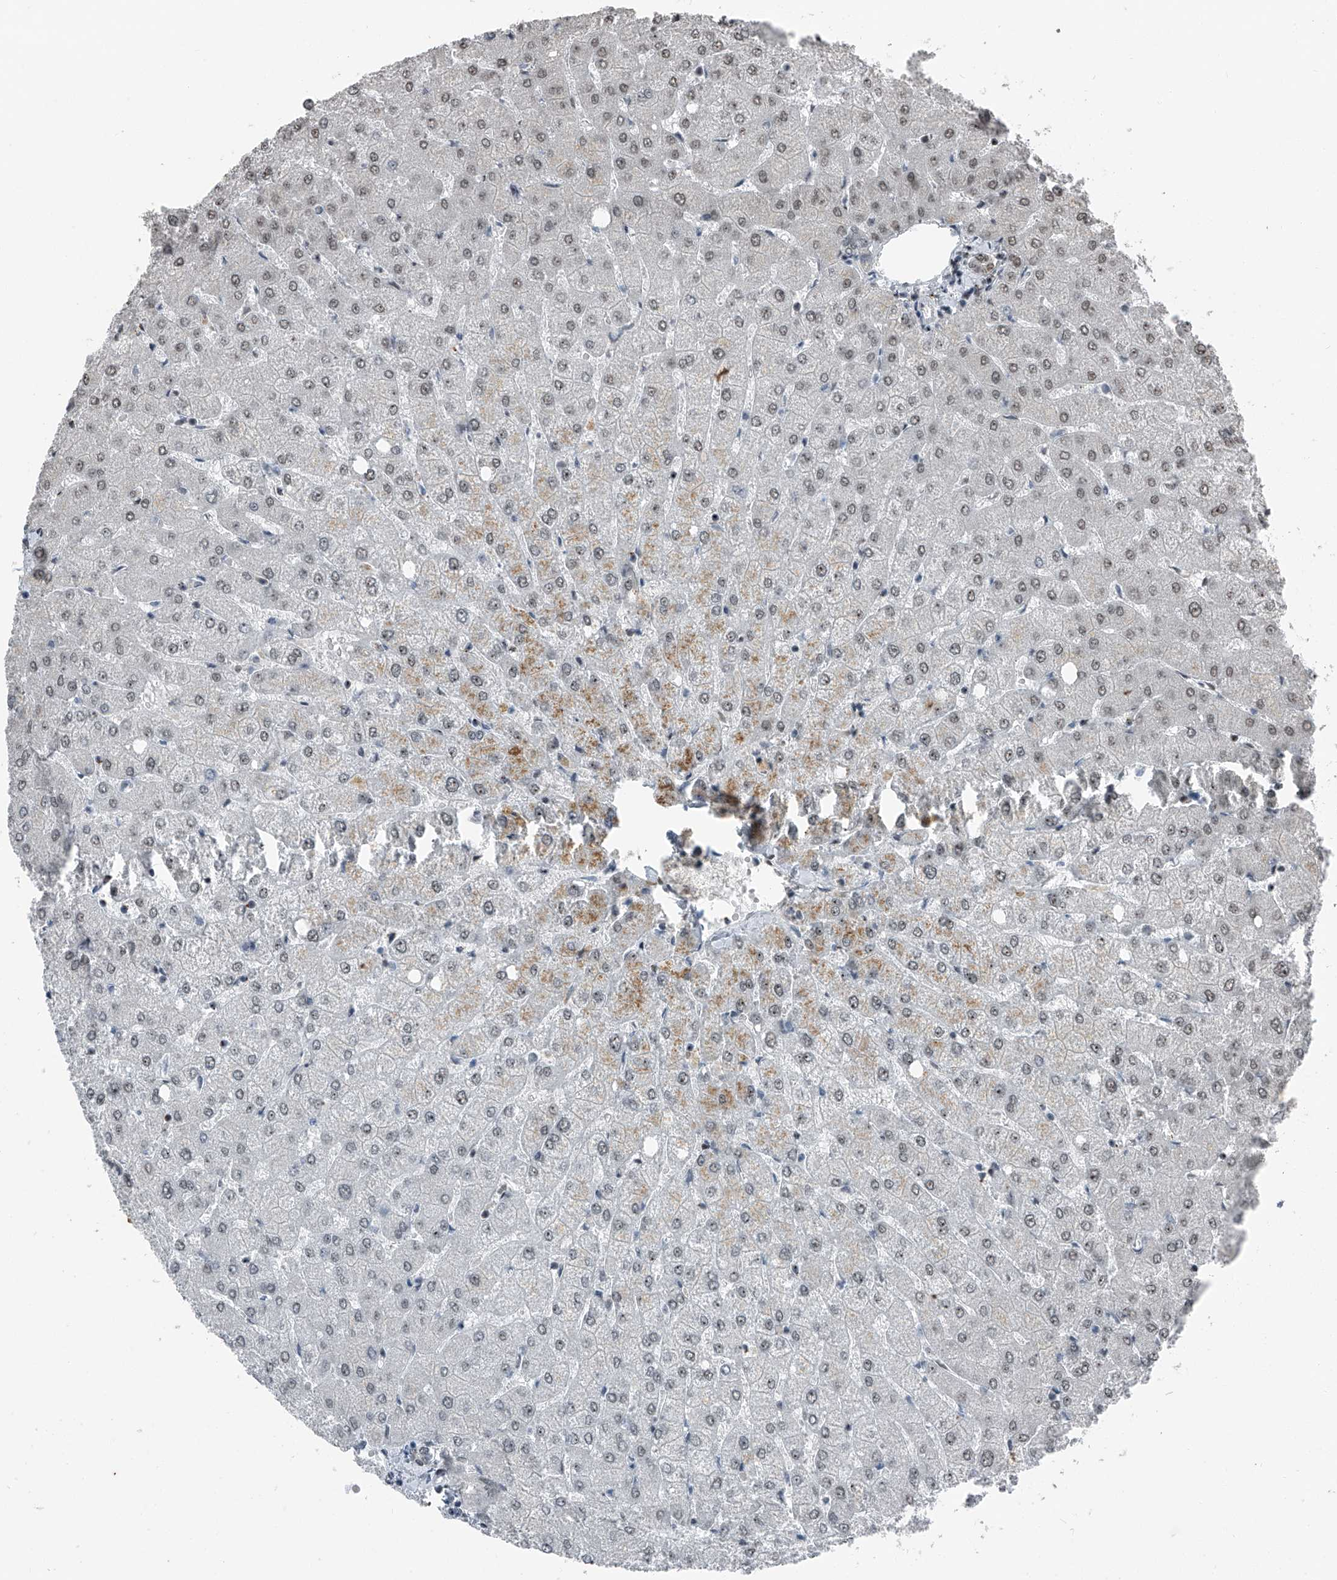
{"staining": {"intensity": "weak", "quantity": "<25%", "location": "nuclear"}, "tissue": "liver", "cell_type": "Cholangiocytes", "image_type": "normal", "snomed": [{"axis": "morphology", "description": "Normal tissue, NOS"}, {"axis": "topography", "description": "Liver"}], "caption": "Immunohistochemistry (IHC) micrograph of benign liver: human liver stained with DAB (3,3'-diaminobenzidine) displays no significant protein staining in cholangiocytes.", "gene": "TCOF1", "patient": {"sex": "female", "age": 54}}